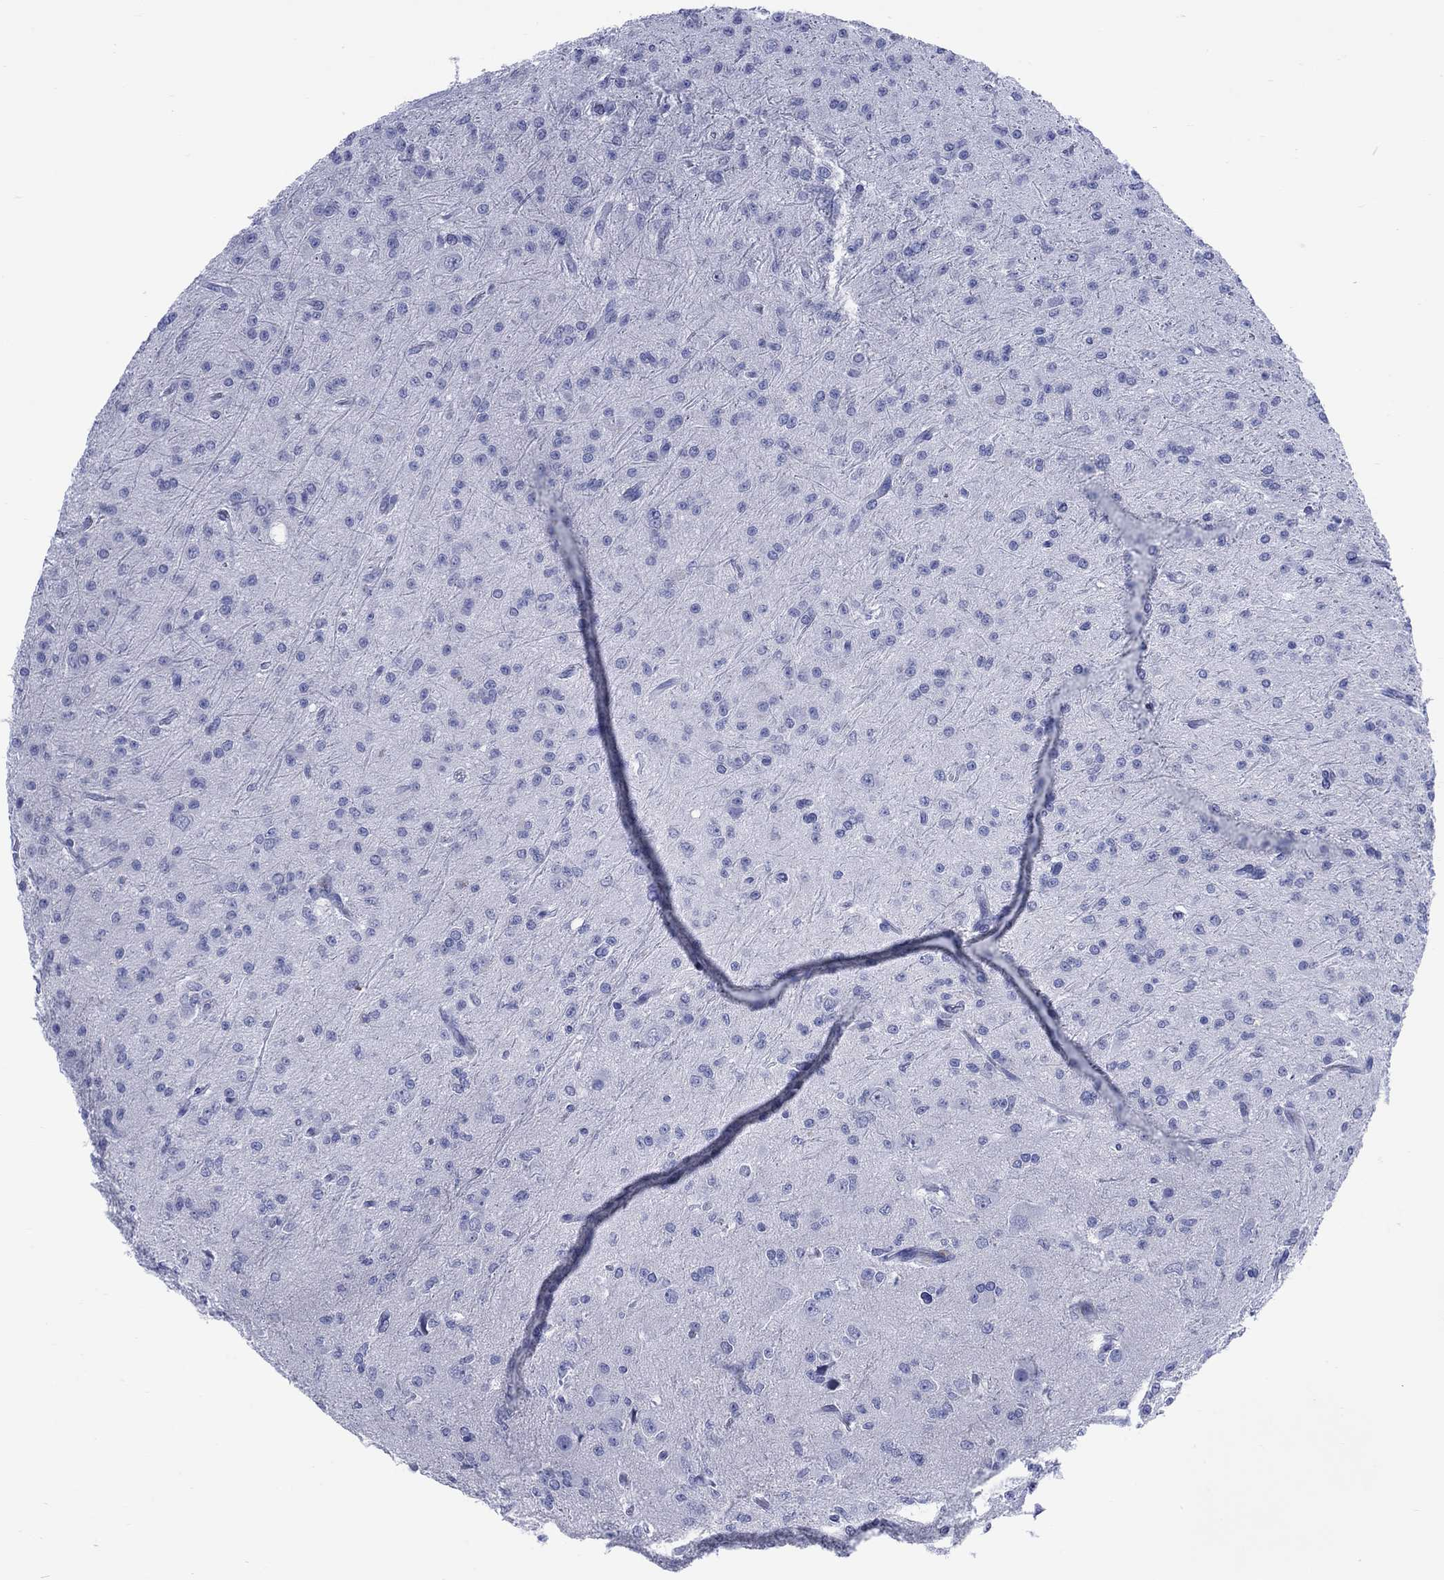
{"staining": {"intensity": "negative", "quantity": "none", "location": "none"}, "tissue": "glioma", "cell_type": "Tumor cells", "image_type": "cancer", "snomed": [{"axis": "morphology", "description": "Glioma, malignant, Low grade"}, {"axis": "topography", "description": "Brain"}], "caption": "The micrograph shows no staining of tumor cells in glioma.", "gene": "LRRD1", "patient": {"sex": "male", "age": 27}}